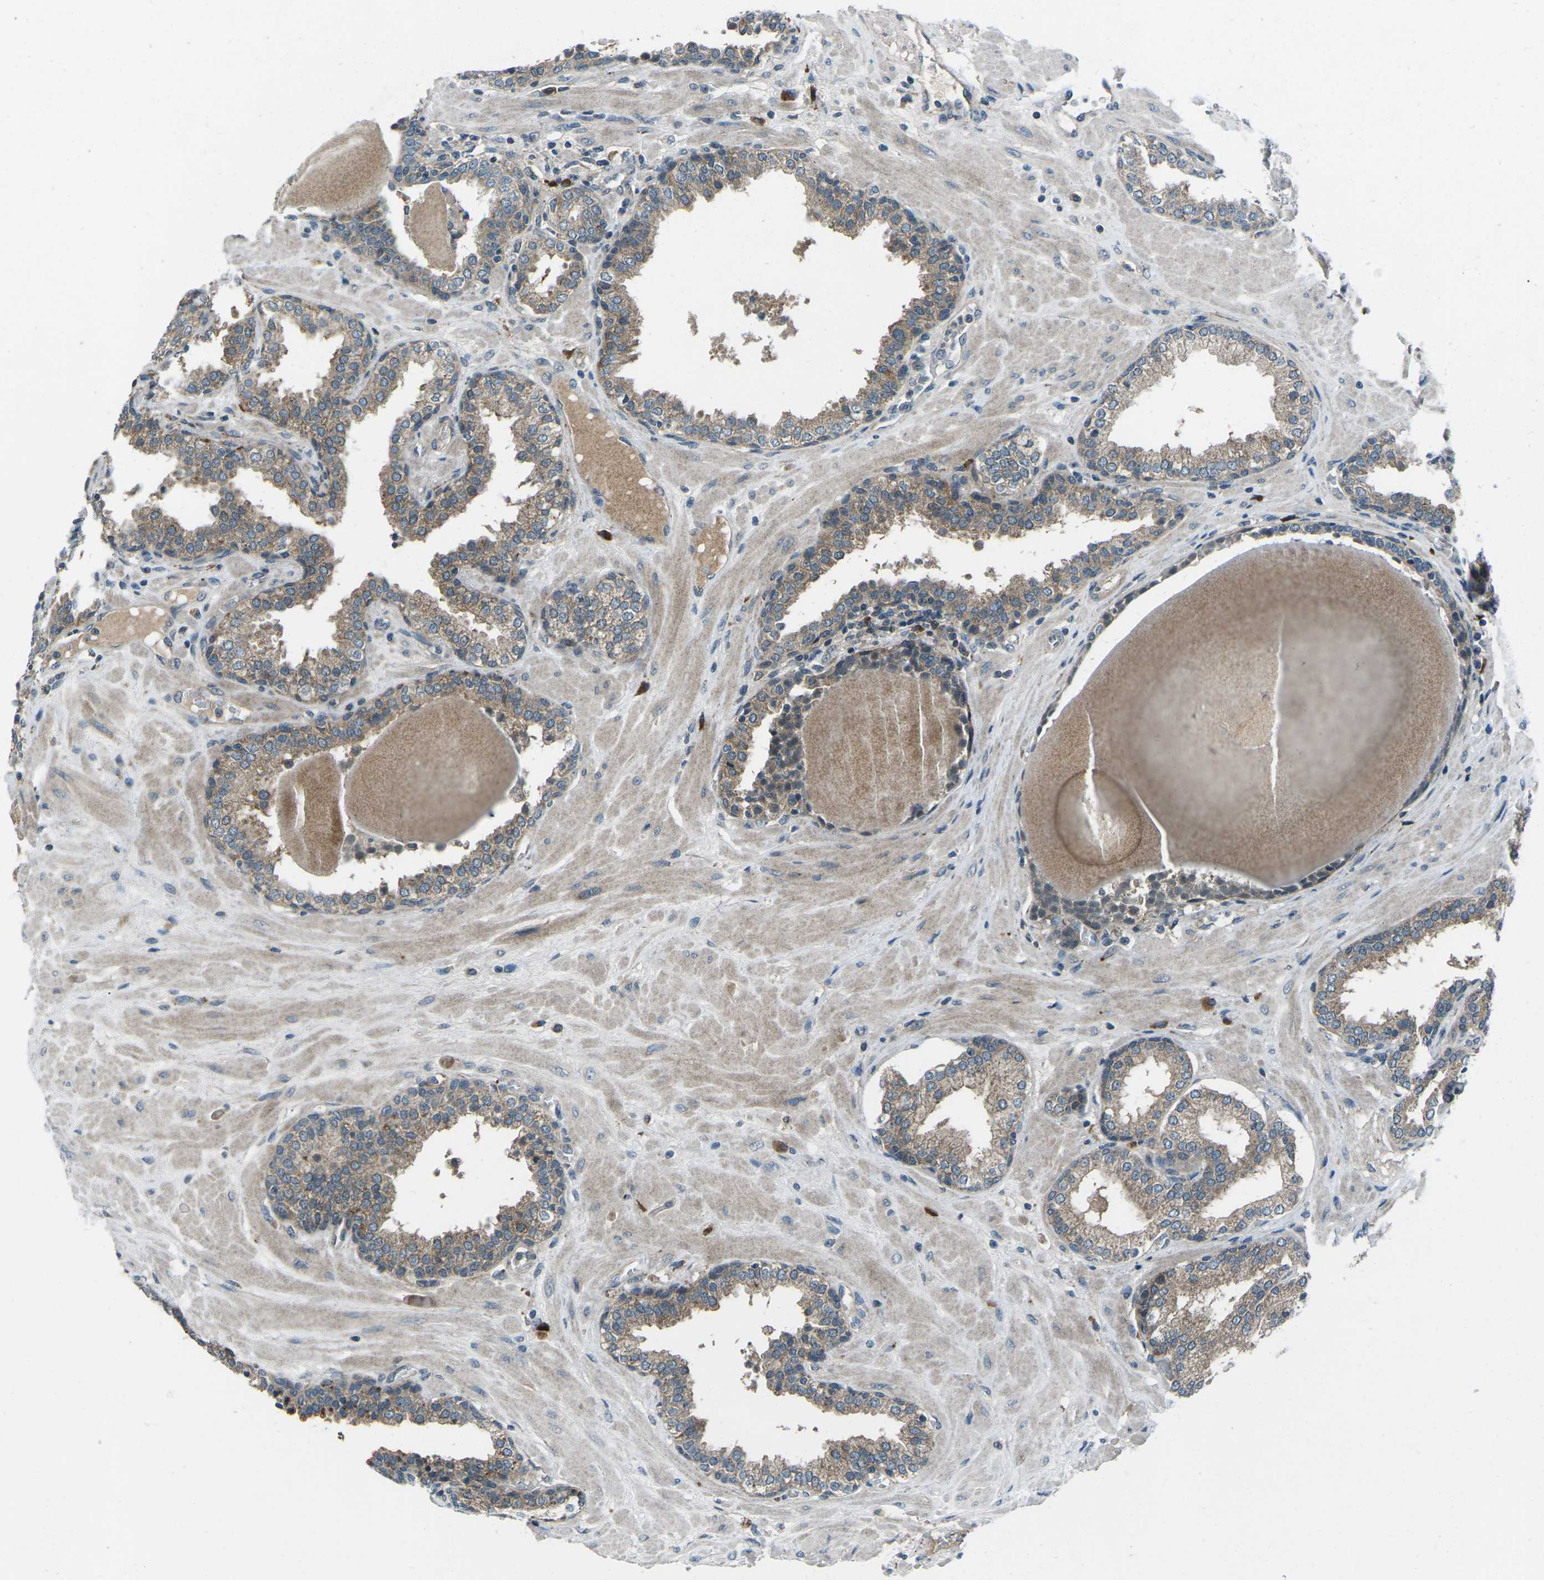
{"staining": {"intensity": "moderate", "quantity": ">75%", "location": "cytoplasmic/membranous"}, "tissue": "prostate", "cell_type": "Glandular cells", "image_type": "normal", "snomed": [{"axis": "morphology", "description": "Normal tissue, NOS"}, {"axis": "topography", "description": "Prostate"}], "caption": "Prostate stained with immunohistochemistry reveals moderate cytoplasmic/membranous staining in about >75% of glandular cells. Nuclei are stained in blue.", "gene": "CDK16", "patient": {"sex": "male", "age": 51}}